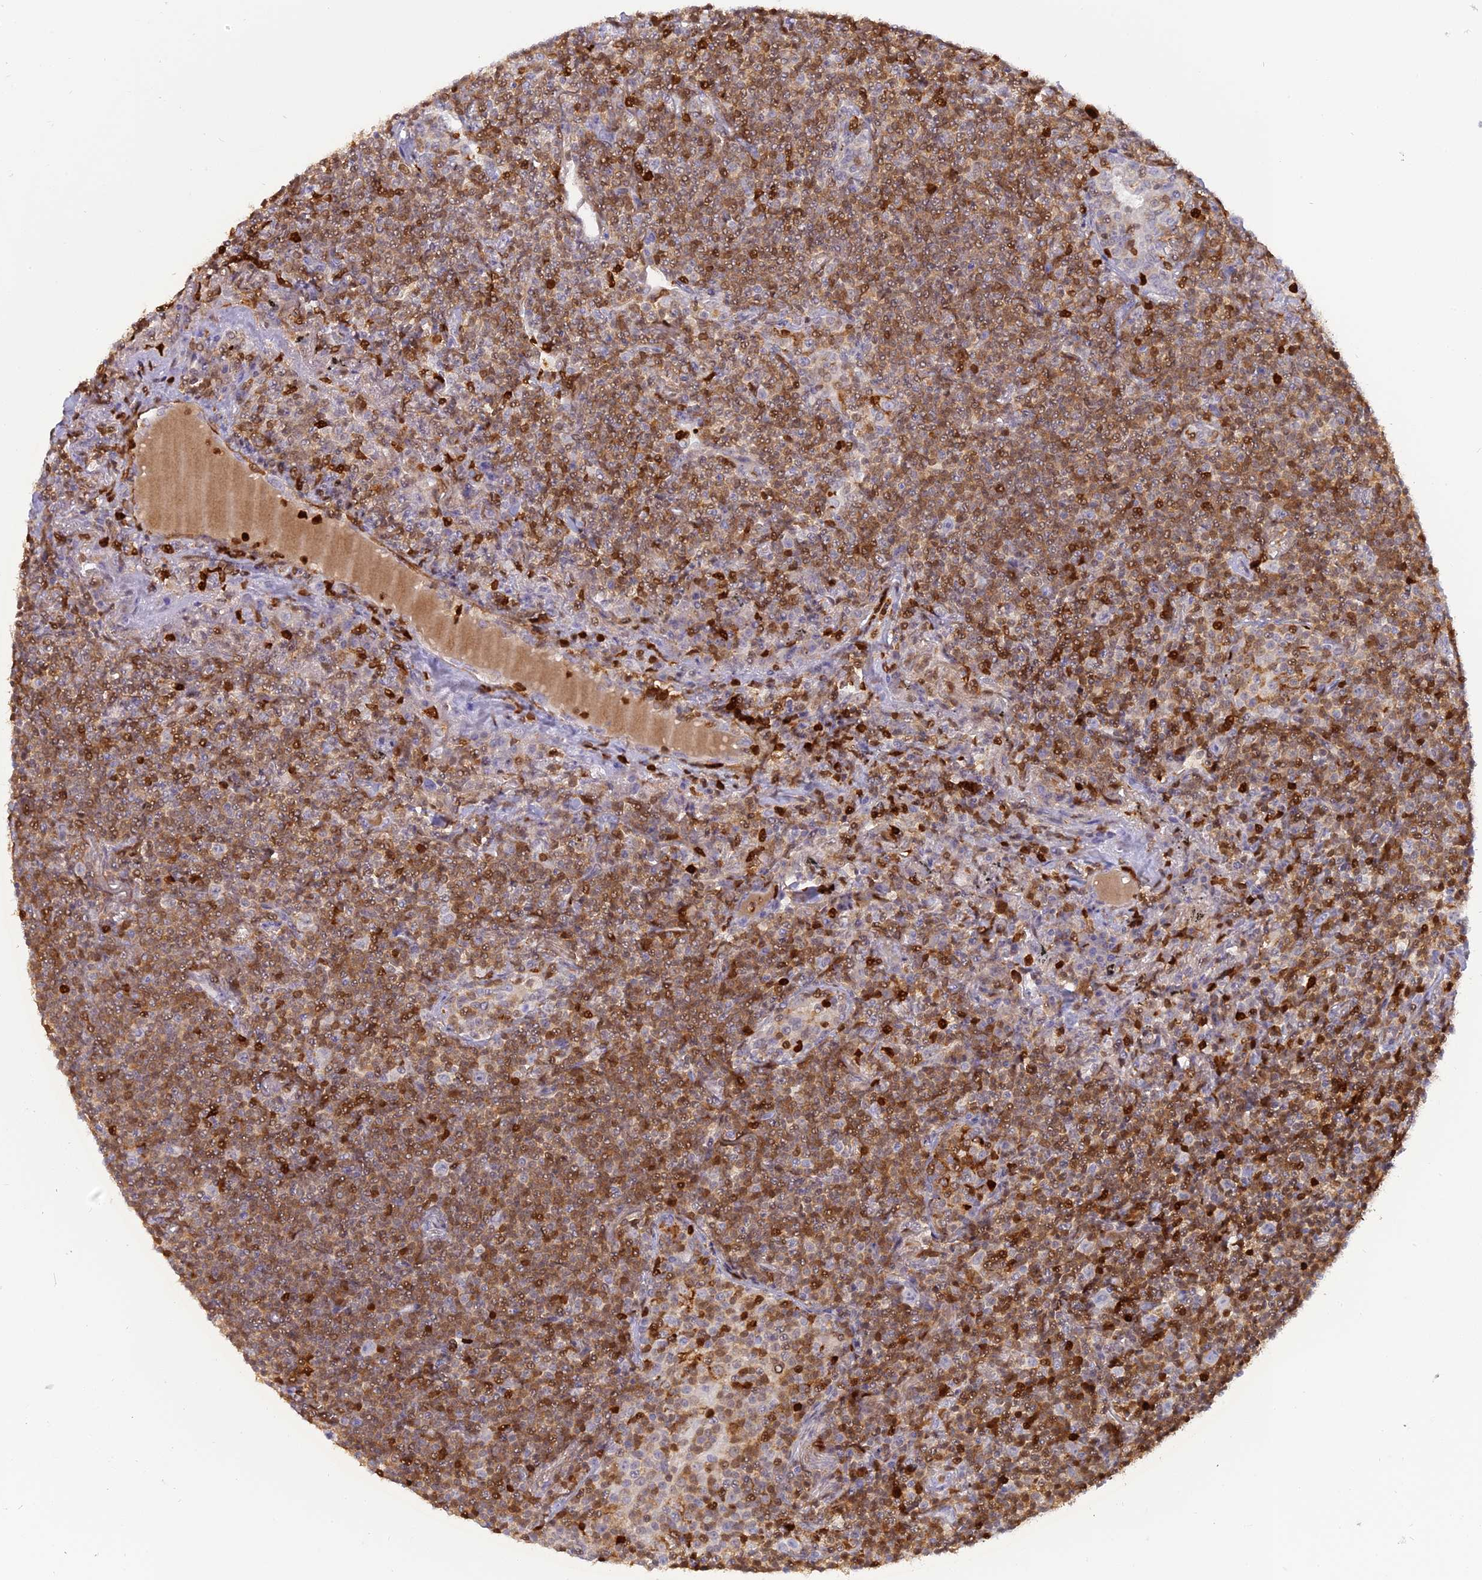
{"staining": {"intensity": "moderate", "quantity": ">75%", "location": "cytoplasmic/membranous,nuclear"}, "tissue": "lymphoma", "cell_type": "Tumor cells", "image_type": "cancer", "snomed": [{"axis": "morphology", "description": "Malignant lymphoma, non-Hodgkin's type, Low grade"}, {"axis": "topography", "description": "Lung"}], "caption": "Protein analysis of malignant lymphoma, non-Hodgkin's type (low-grade) tissue demonstrates moderate cytoplasmic/membranous and nuclear staining in about >75% of tumor cells.", "gene": "PGBD4", "patient": {"sex": "female", "age": 71}}